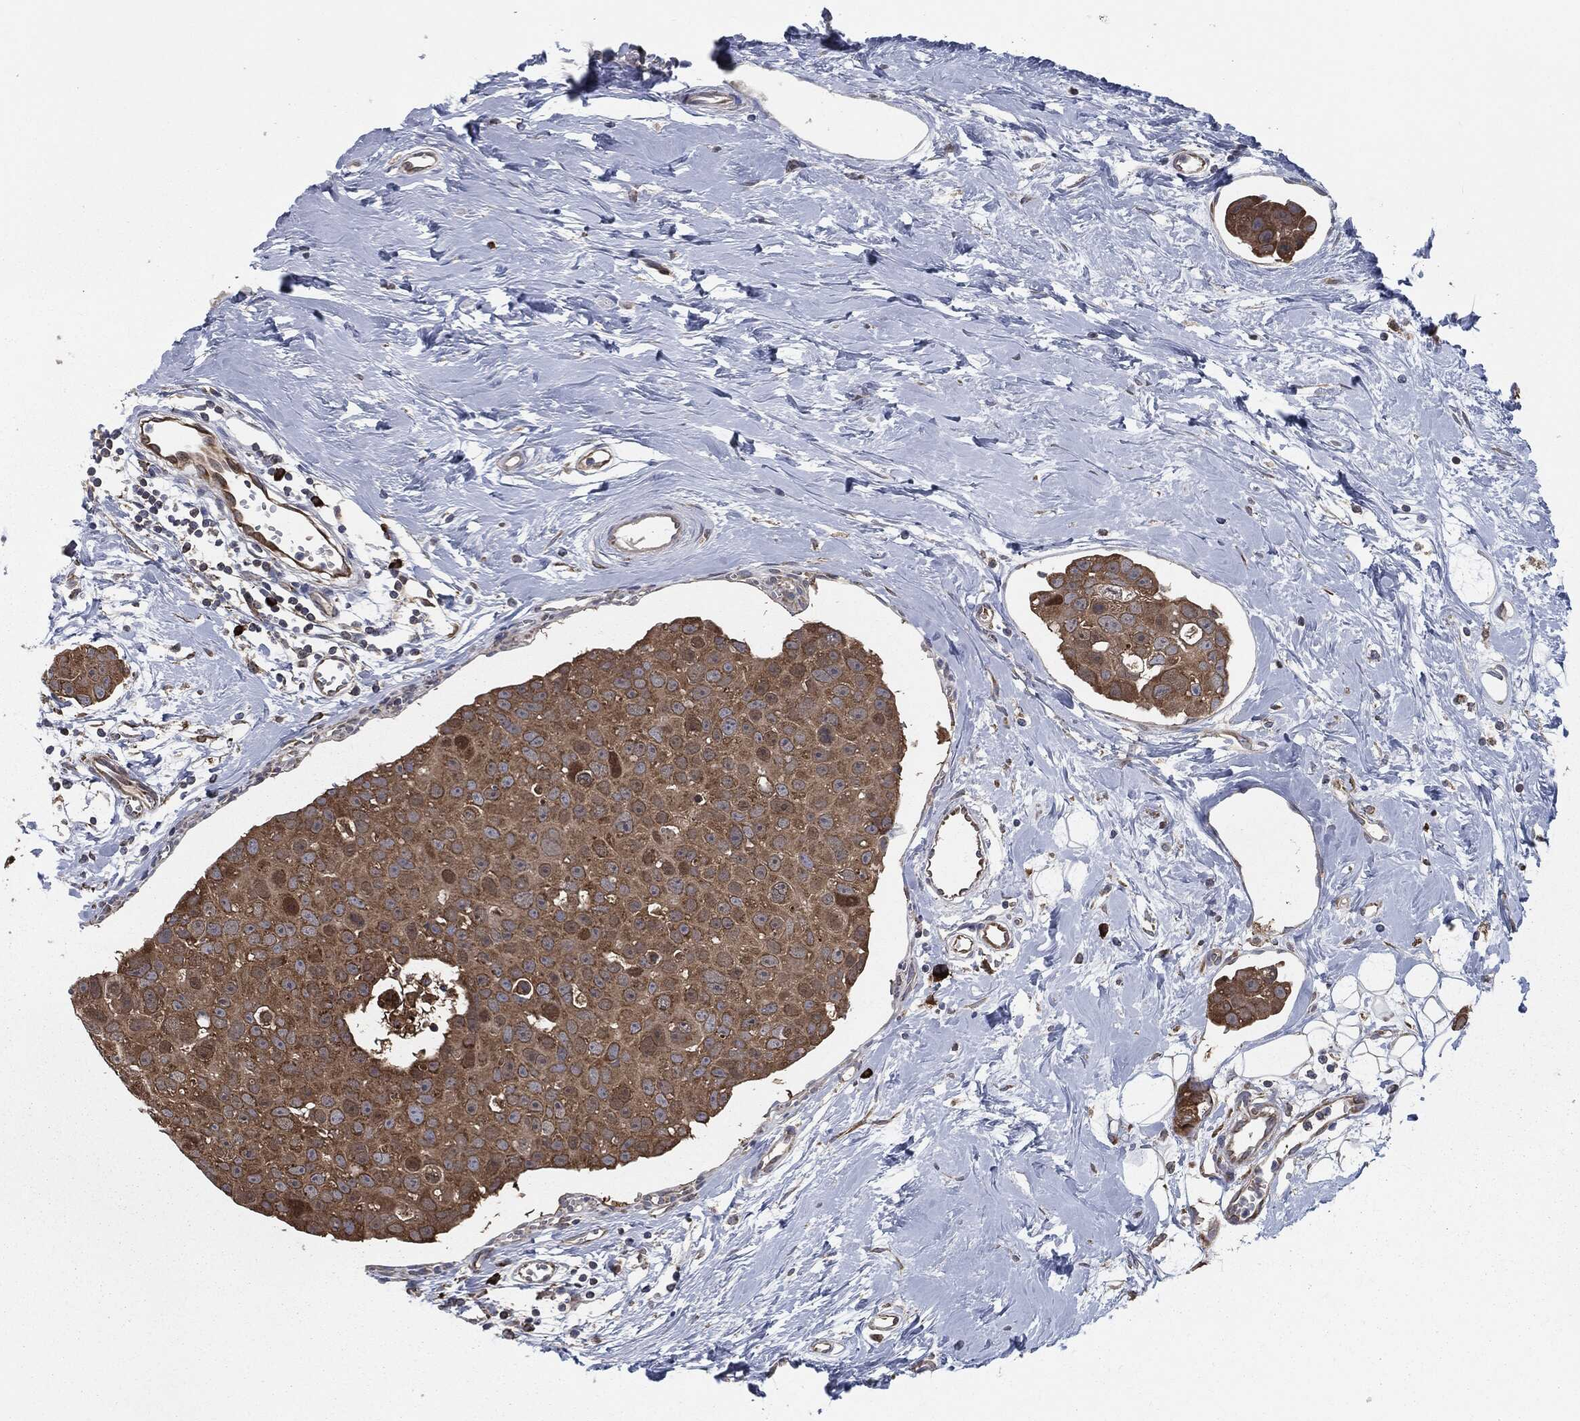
{"staining": {"intensity": "moderate", "quantity": ">75%", "location": "cytoplasmic/membranous"}, "tissue": "breast cancer", "cell_type": "Tumor cells", "image_type": "cancer", "snomed": [{"axis": "morphology", "description": "Duct carcinoma"}, {"axis": "topography", "description": "Breast"}], "caption": "This micrograph displays breast cancer (infiltrating ductal carcinoma) stained with IHC to label a protein in brown. The cytoplasmic/membranous of tumor cells show moderate positivity for the protein. Nuclei are counter-stained blue.", "gene": "PRDX4", "patient": {"sex": "female", "age": 35}}